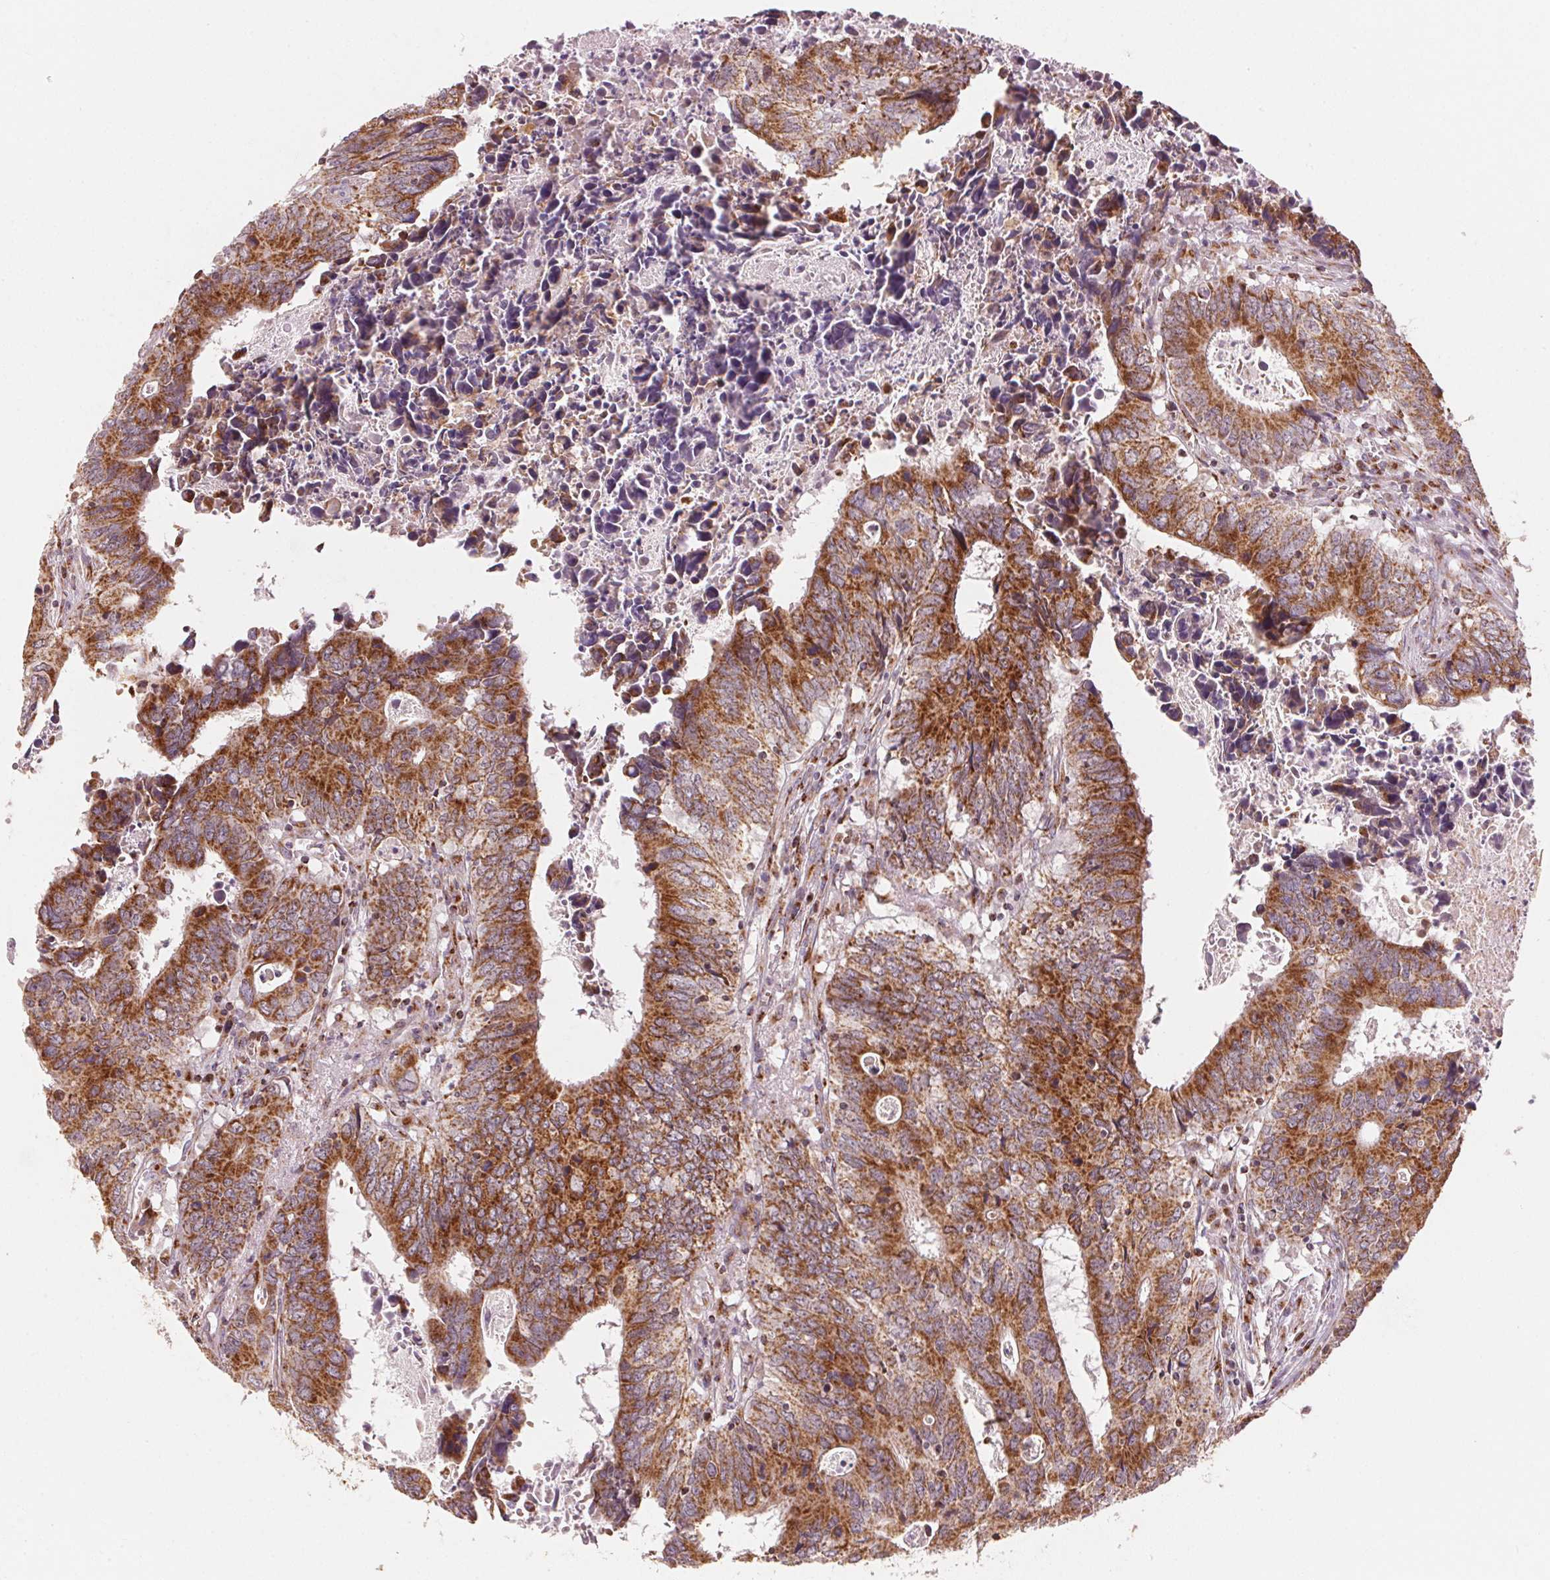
{"staining": {"intensity": "strong", "quantity": ">75%", "location": "cytoplasmic/membranous"}, "tissue": "colorectal cancer", "cell_type": "Tumor cells", "image_type": "cancer", "snomed": [{"axis": "morphology", "description": "Adenocarcinoma, NOS"}, {"axis": "topography", "description": "Colon"}], "caption": "Colorectal cancer stained for a protein (brown) reveals strong cytoplasmic/membranous positive staining in about >75% of tumor cells.", "gene": "TOMM70", "patient": {"sex": "female", "age": 82}}